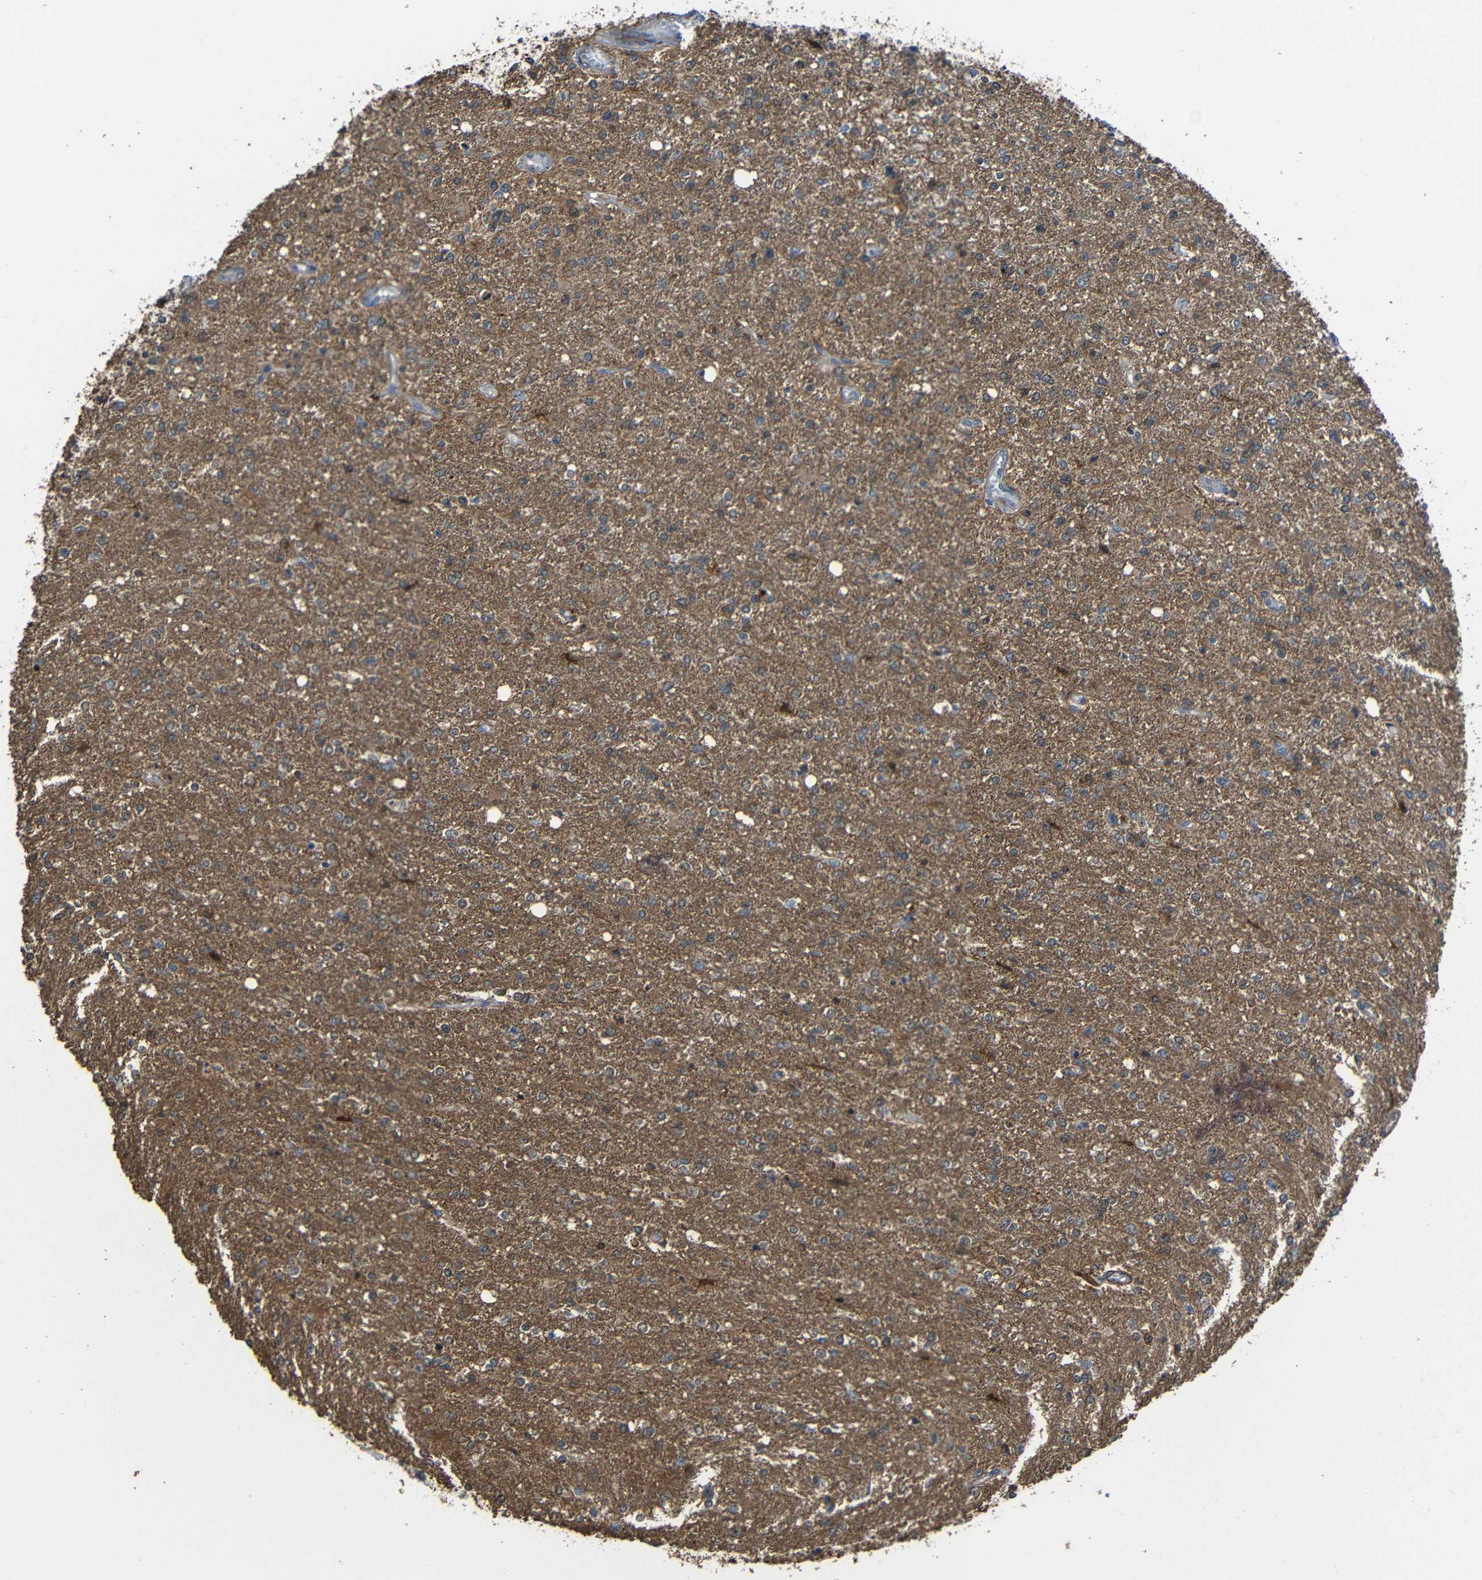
{"staining": {"intensity": "moderate", "quantity": "25%-75%", "location": "cytoplasmic/membranous"}, "tissue": "glioma", "cell_type": "Tumor cells", "image_type": "cancer", "snomed": [{"axis": "morphology", "description": "Glioma, malignant, High grade"}, {"axis": "topography", "description": "Cerebral cortex"}], "caption": "The histopathology image reveals staining of glioma, revealing moderate cytoplasmic/membranous protein expression (brown color) within tumor cells.", "gene": "GDI1", "patient": {"sex": "male", "age": 76}}